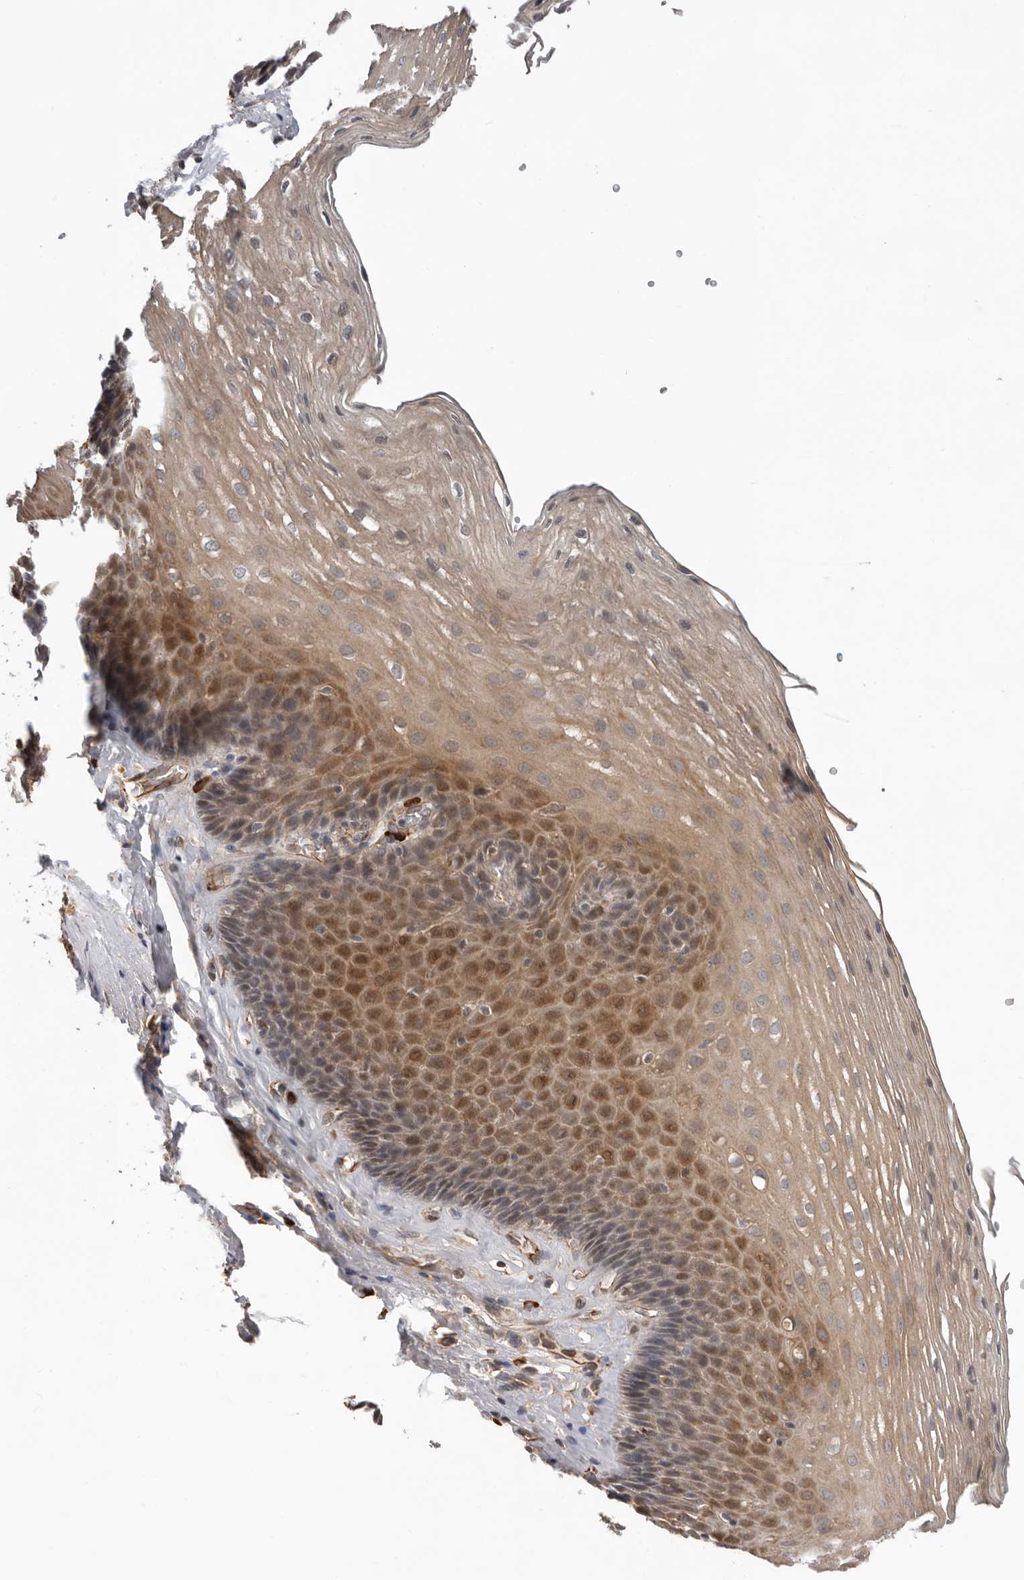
{"staining": {"intensity": "moderate", "quantity": ">75%", "location": "cytoplasmic/membranous"}, "tissue": "esophagus", "cell_type": "Squamous epithelial cells", "image_type": "normal", "snomed": [{"axis": "morphology", "description": "Normal tissue, NOS"}, {"axis": "topography", "description": "Esophagus"}], "caption": "Human esophagus stained with a brown dye reveals moderate cytoplasmic/membranous positive staining in approximately >75% of squamous epithelial cells.", "gene": "RNF157", "patient": {"sex": "female", "age": 66}}